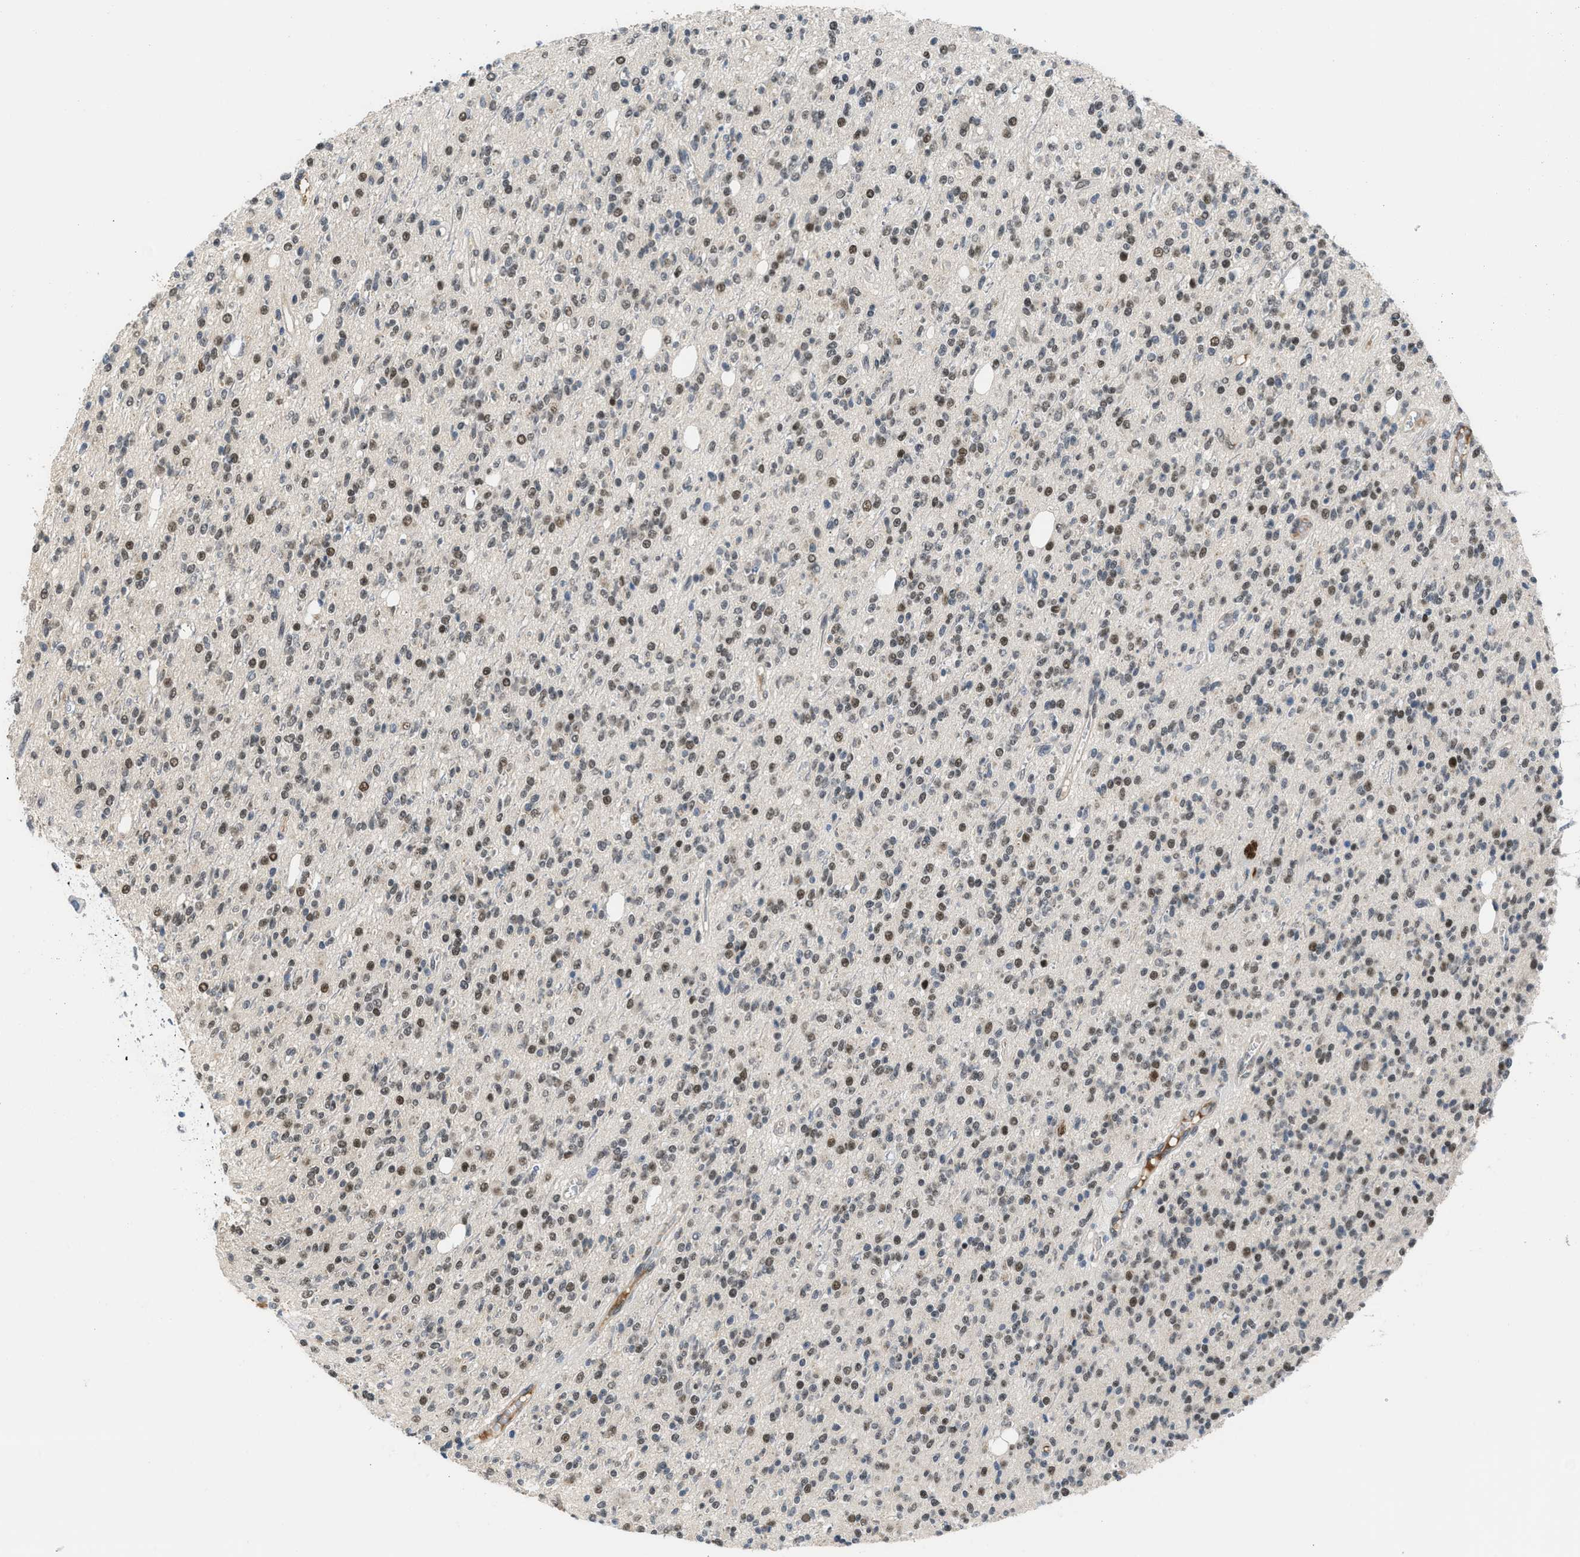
{"staining": {"intensity": "moderate", "quantity": ">75%", "location": "nuclear"}, "tissue": "glioma", "cell_type": "Tumor cells", "image_type": "cancer", "snomed": [{"axis": "morphology", "description": "Glioma, malignant, High grade"}, {"axis": "topography", "description": "Brain"}], "caption": "Immunohistochemical staining of human glioma exhibits moderate nuclear protein expression in approximately >75% of tumor cells. (DAB IHC with brightfield microscopy, high magnification).", "gene": "TERF2IP", "patient": {"sex": "male", "age": 34}}